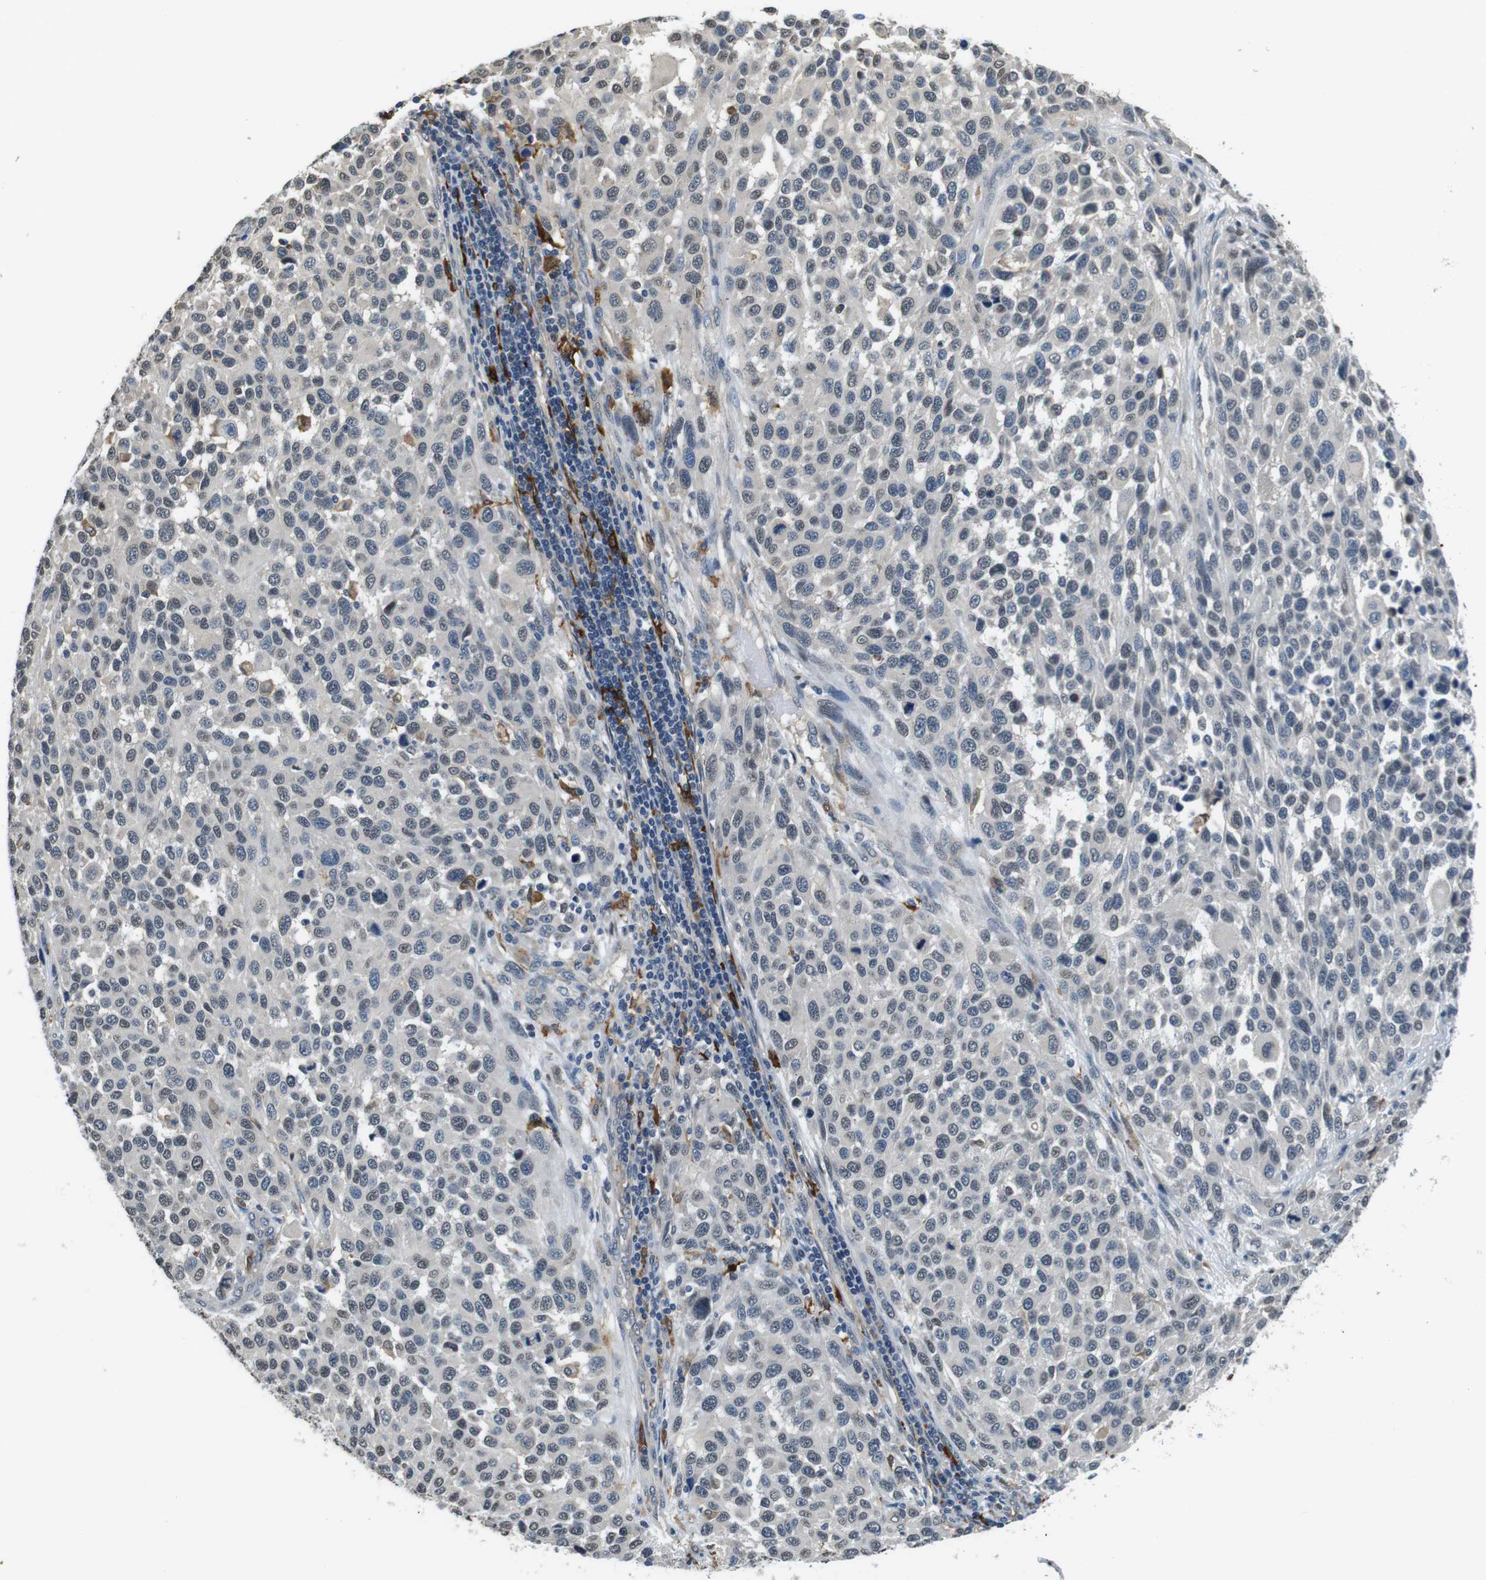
{"staining": {"intensity": "weak", "quantity": "<25%", "location": "nuclear"}, "tissue": "melanoma", "cell_type": "Tumor cells", "image_type": "cancer", "snomed": [{"axis": "morphology", "description": "Malignant melanoma, Metastatic site"}, {"axis": "topography", "description": "Lymph node"}], "caption": "IHC of malignant melanoma (metastatic site) shows no expression in tumor cells.", "gene": "CD163L1", "patient": {"sex": "male", "age": 61}}